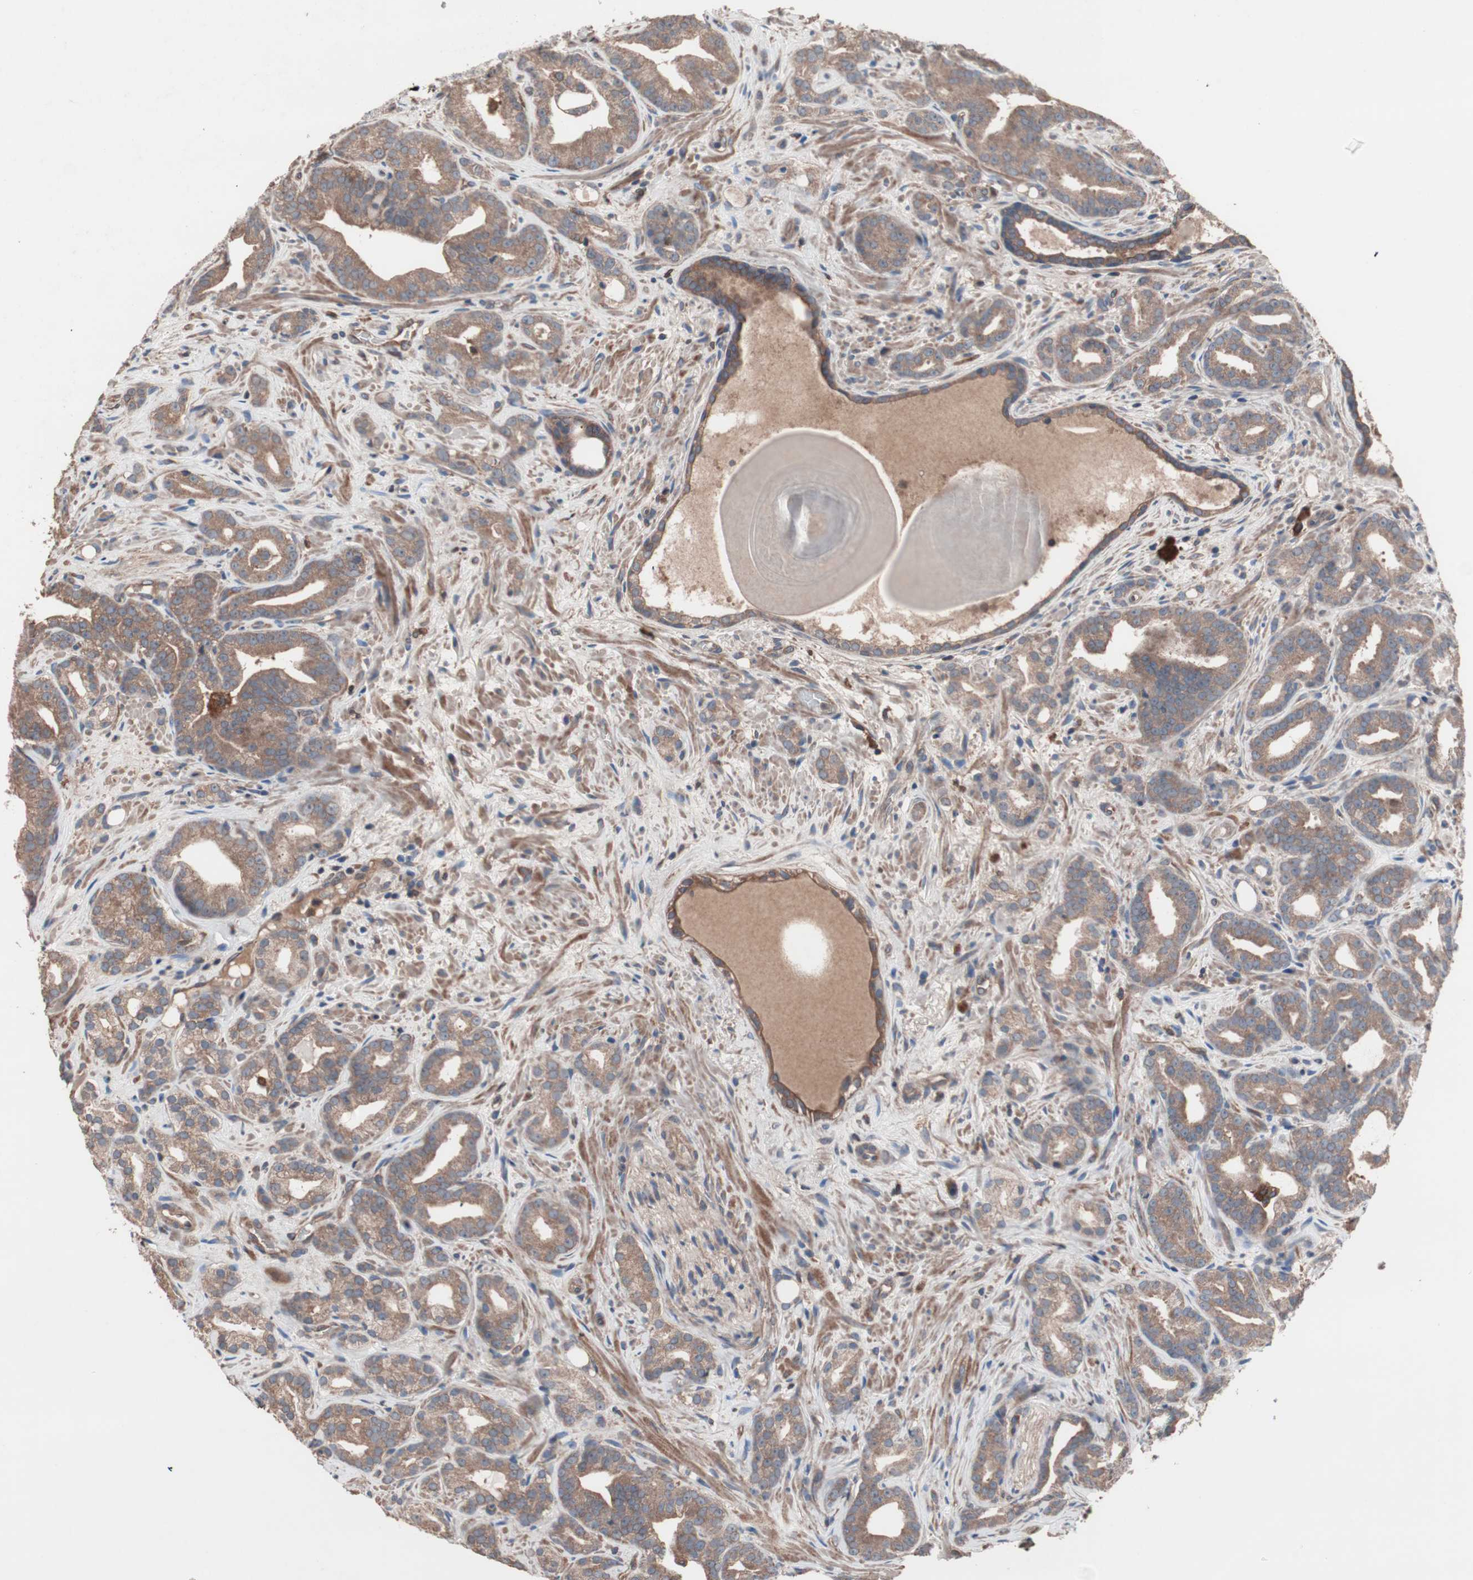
{"staining": {"intensity": "moderate", "quantity": ">75%", "location": "cytoplasmic/membranous"}, "tissue": "prostate cancer", "cell_type": "Tumor cells", "image_type": "cancer", "snomed": [{"axis": "morphology", "description": "Adenocarcinoma, Low grade"}, {"axis": "topography", "description": "Prostate"}], "caption": "Tumor cells demonstrate medium levels of moderate cytoplasmic/membranous positivity in approximately >75% of cells in human prostate cancer. The protein of interest is stained brown, and the nuclei are stained in blue (DAB (3,3'-diaminobenzidine) IHC with brightfield microscopy, high magnification).", "gene": "ATG7", "patient": {"sex": "male", "age": 63}}